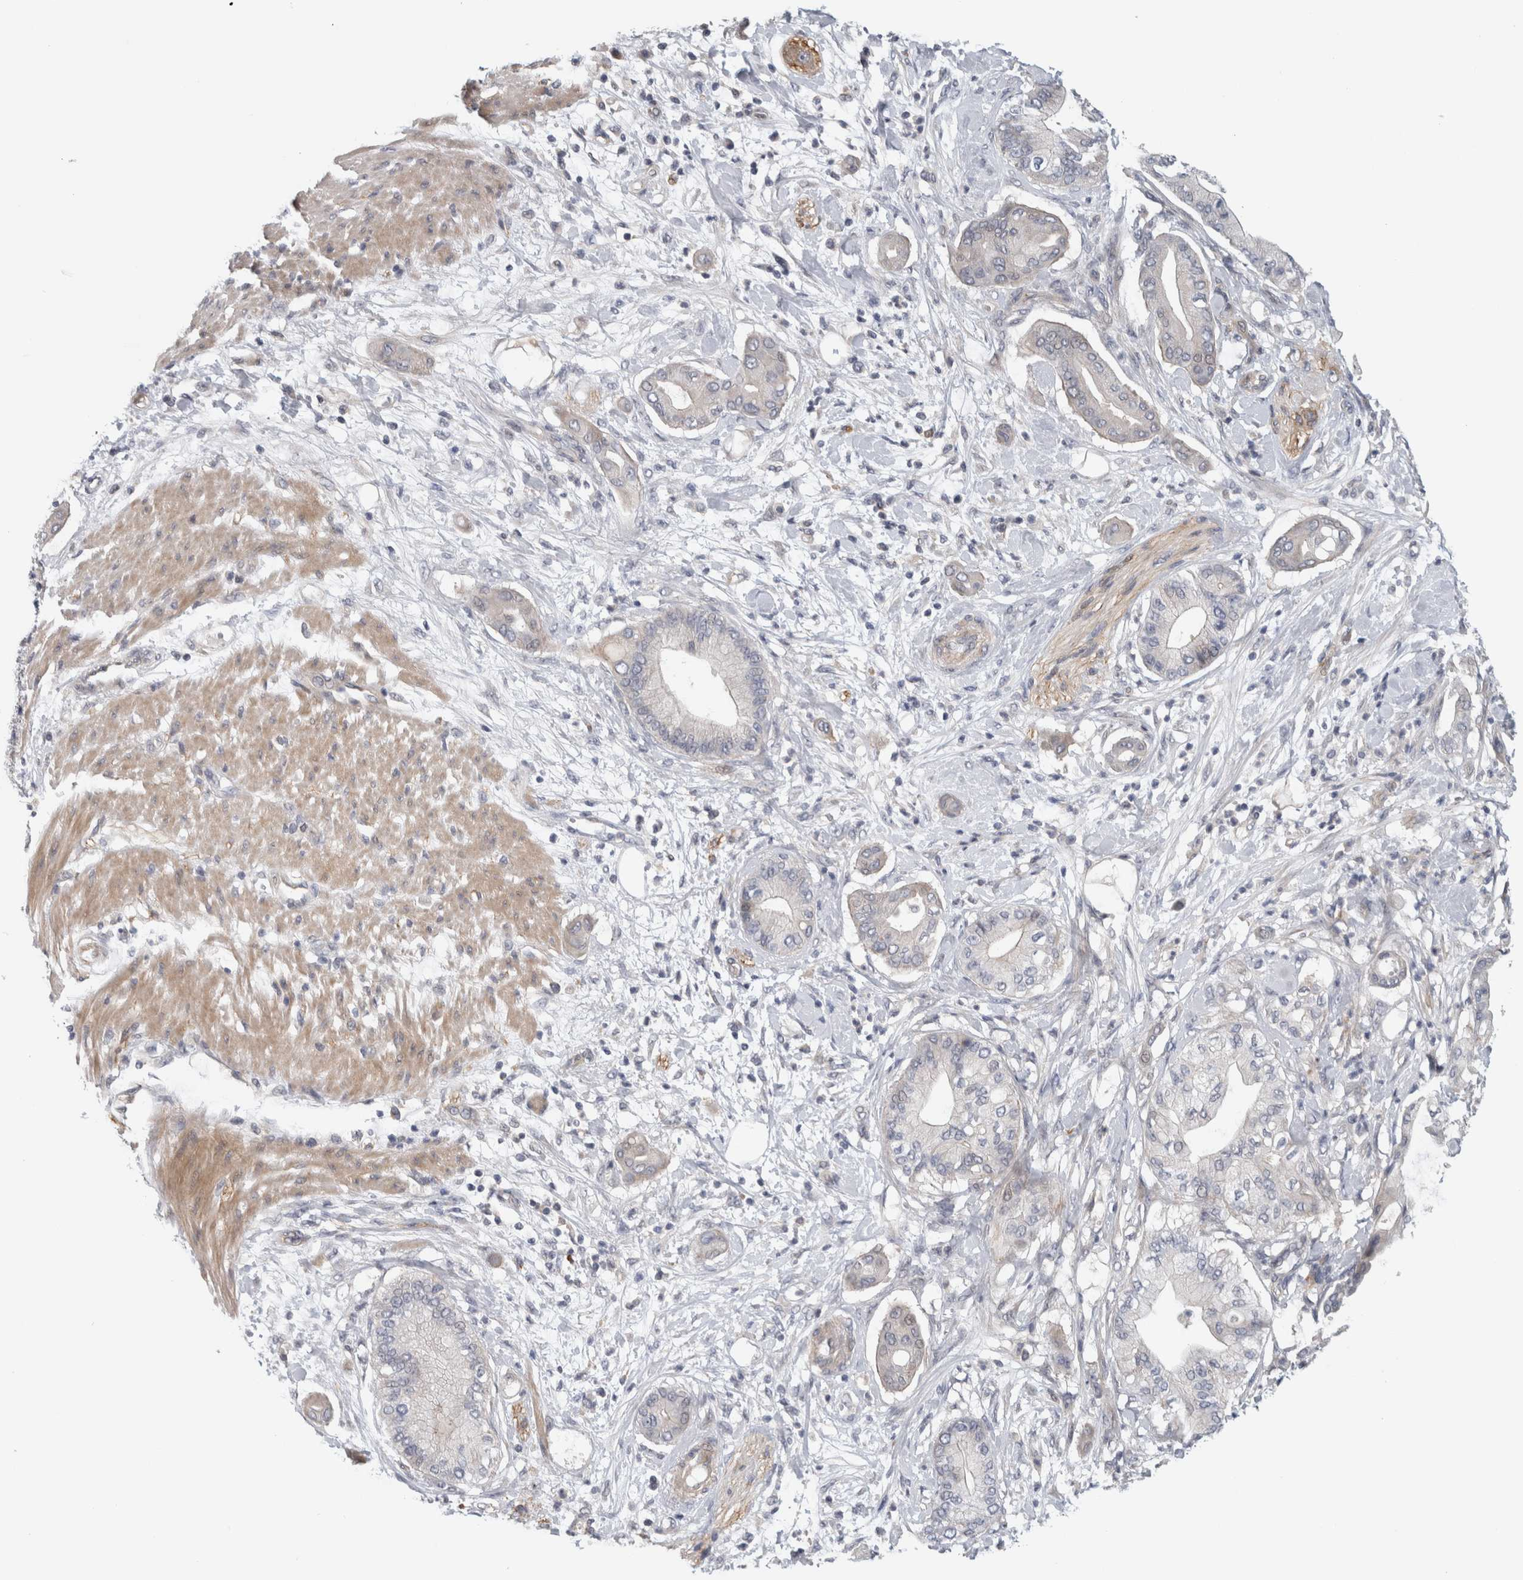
{"staining": {"intensity": "negative", "quantity": "none", "location": "none"}, "tissue": "pancreatic cancer", "cell_type": "Tumor cells", "image_type": "cancer", "snomed": [{"axis": "morphology", "description": "Adenocarcinoma, NOS"}, {"axis": "morphology", "description": "Adenocarcinoma, metastatic, NOS"}, {"axis": "topography", "description": "Lymph node"}, {"axis": "topography", "description": "Pancreas"}, {"axis": "topography", "description": "Duodenum"}], "caption": "Human metastatic adenocarcinoma (pancreatic) stained for a protein using IHC exhibits no positivity in tumor cells.", "gene": "ZNF804B", "patient": {"sex": "female", "age": 64}}